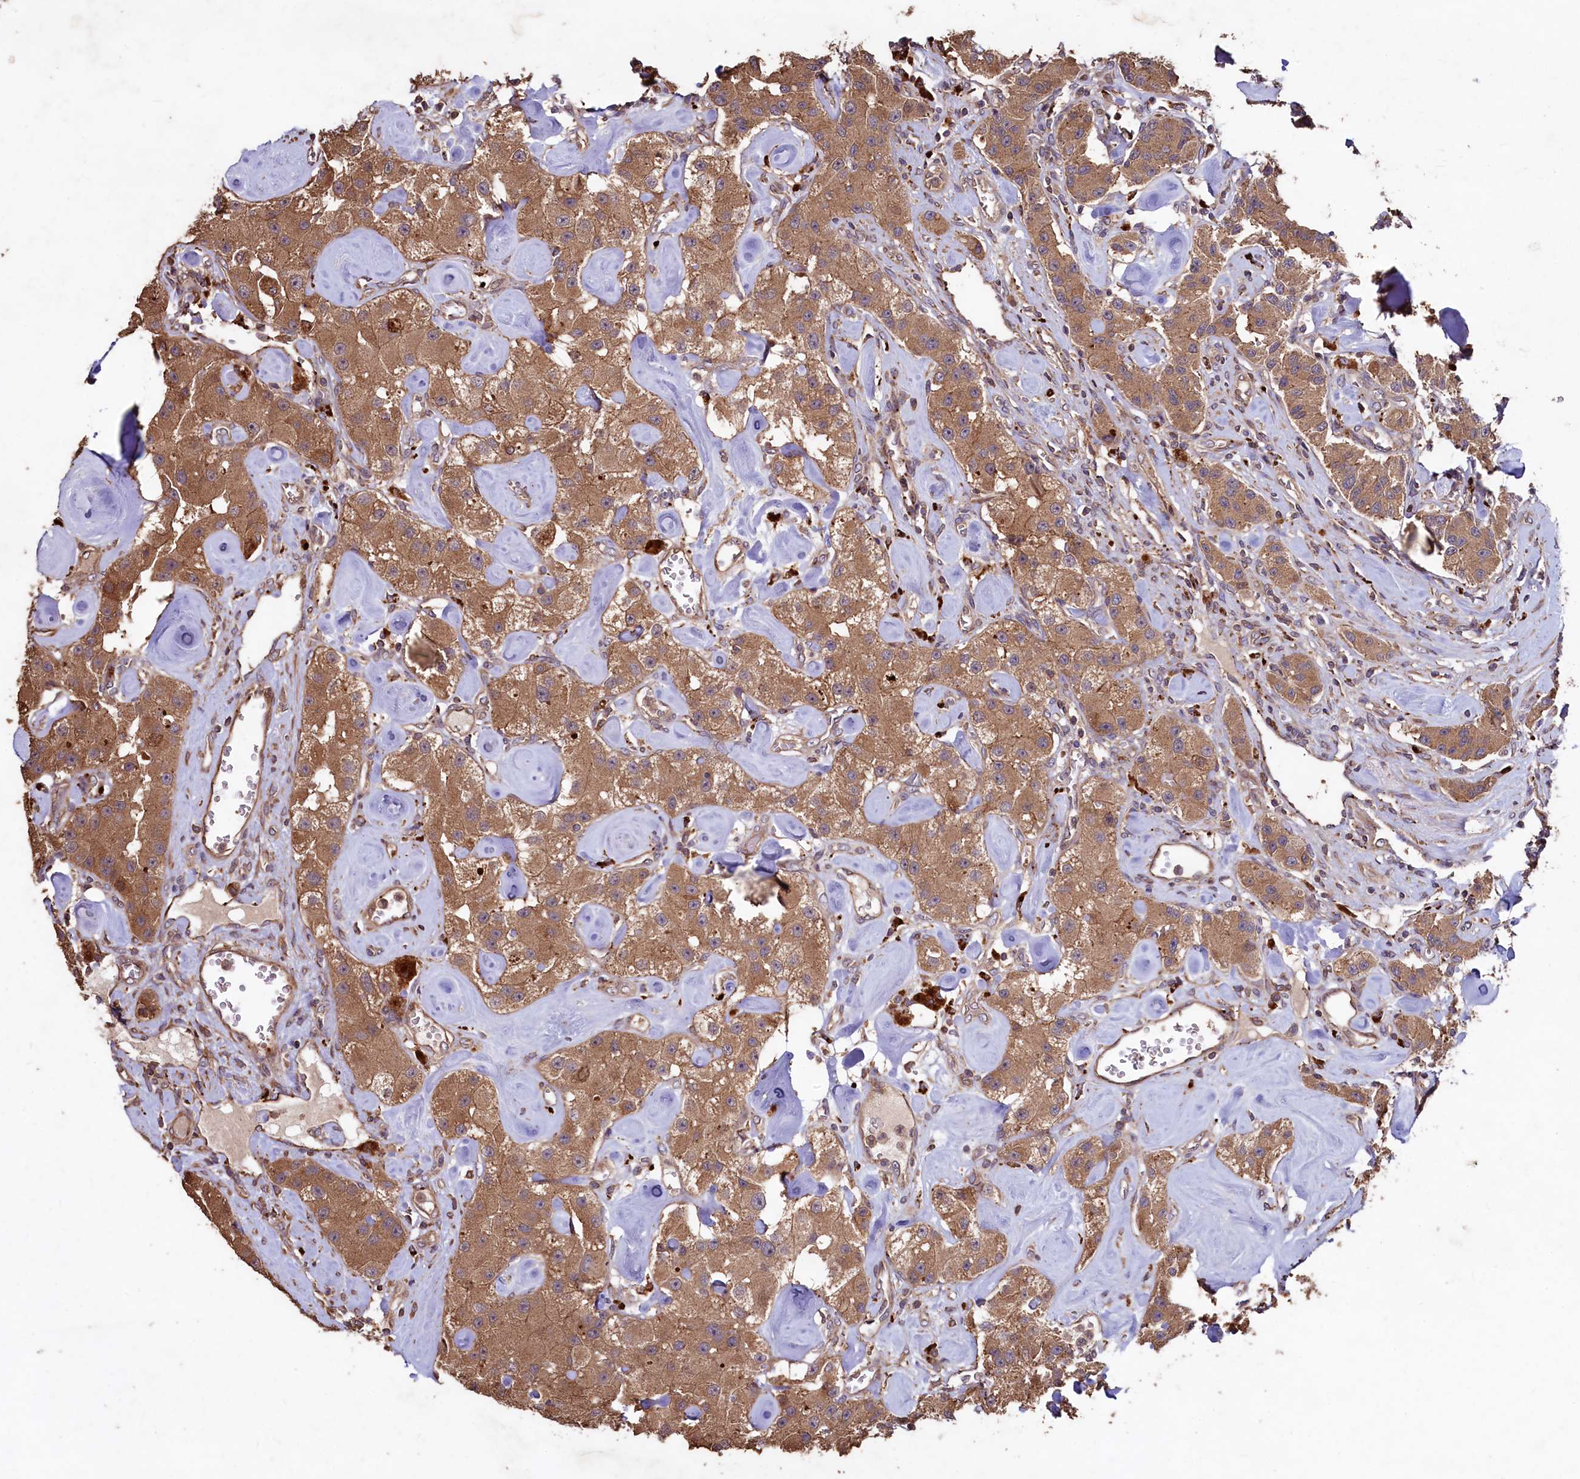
{"staining": {"intensity": "moderate", "quantity": ">75%", "location": "cytoplasmic/membranous"}, "tissue": "carcinoid", "cell_type": "Tumor cells", "image_type": "cancer", "snomed": [{"axis": "morphology", "description": "Carcinoid, malignant, NOS"}, {"axis": "topography", "description": "Pancreas"}], "caption": "Immunohistochemical staining of human carcinoid shows moderate cytoplasmic/membranous protein positivity in about >75% of tumor cells. The staining was performed using DAB (3,3'-diaminobenzidine), with brown indicating positive protein expression. Nuclei are stained blue with hematoxylin.", "gene": "TMEM98", "patient": {"sex": "male", "age": 41}}